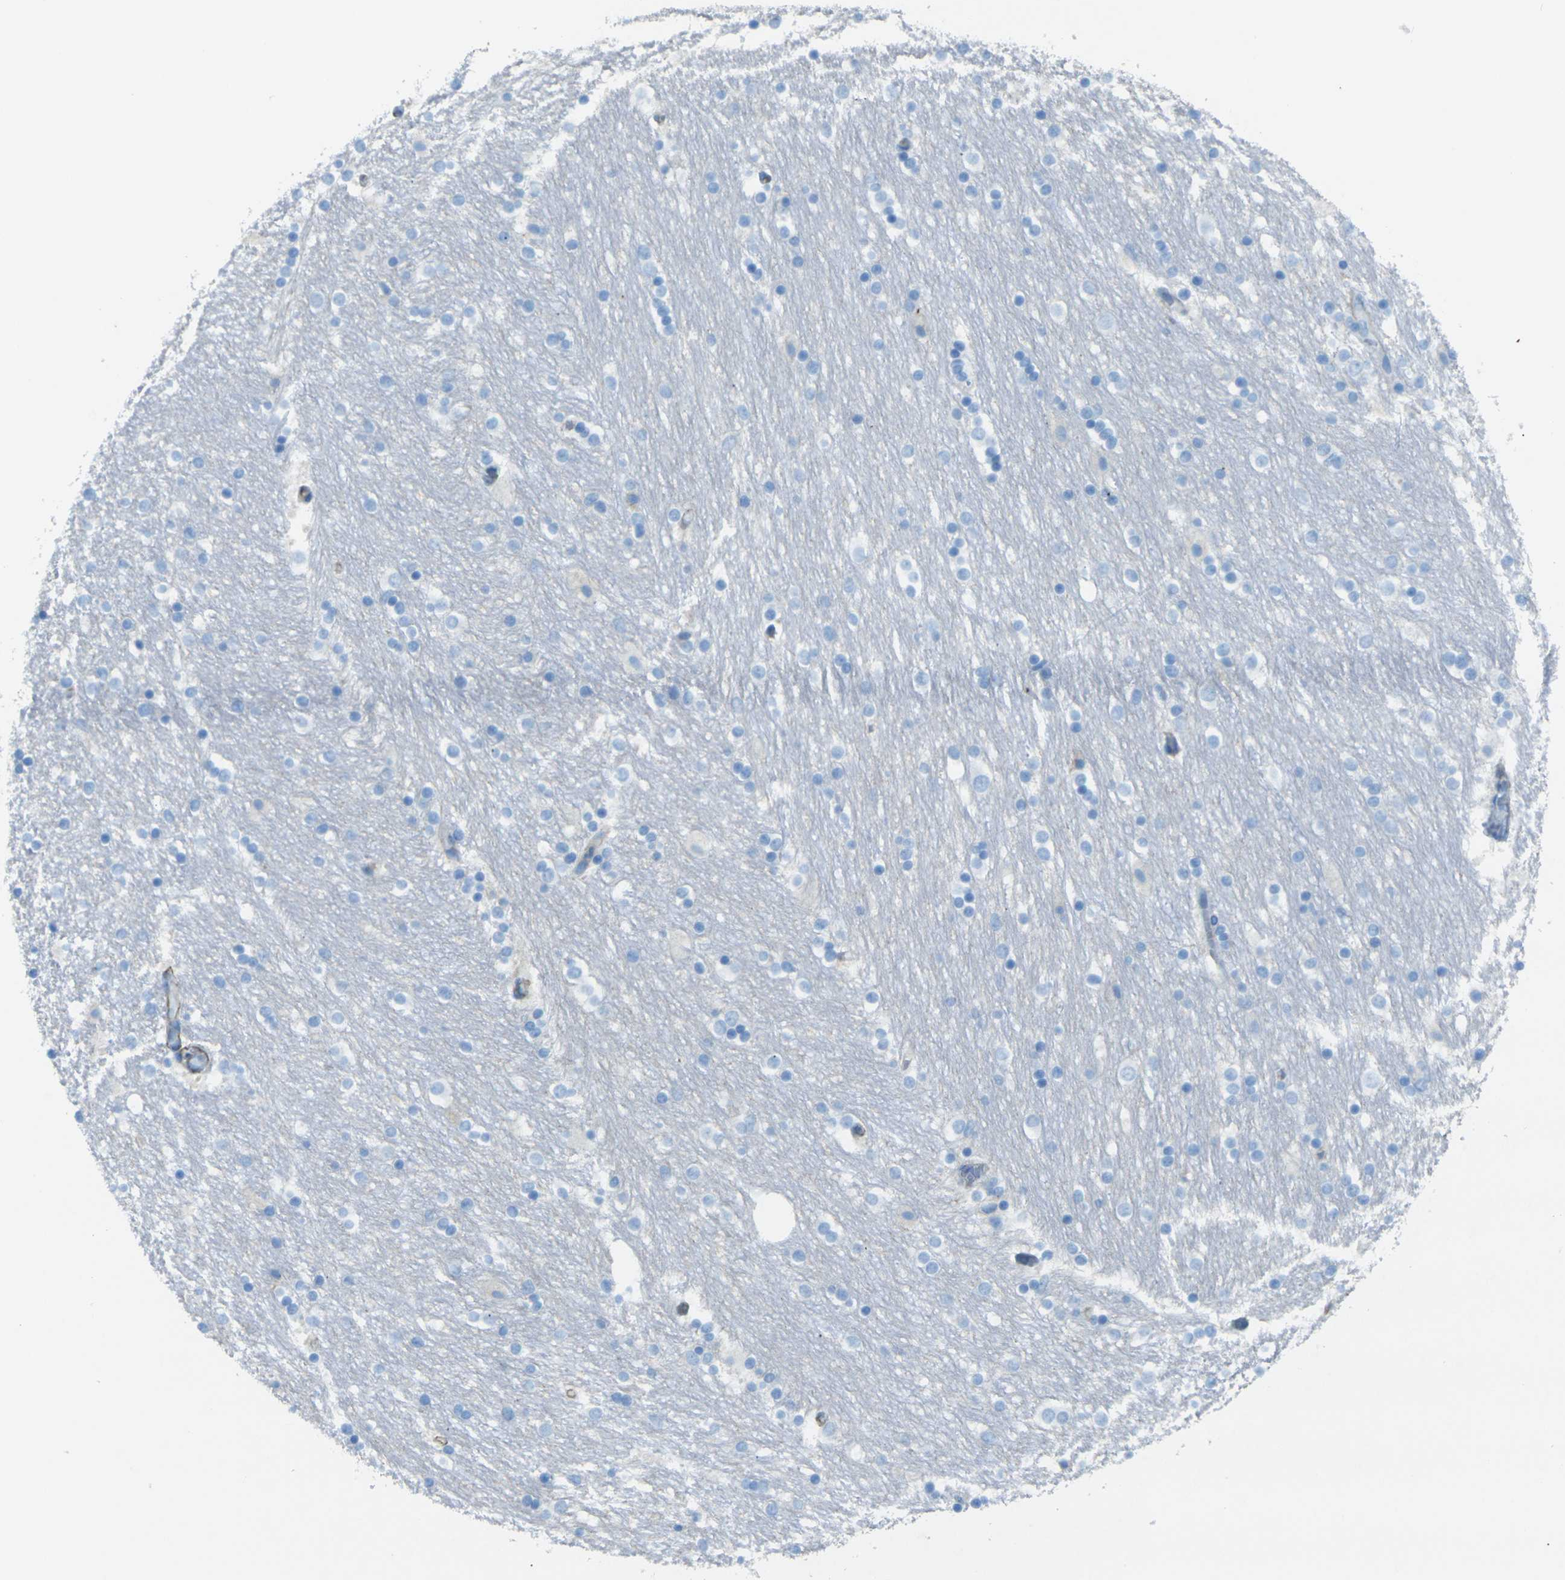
{"staining": {"intensity": "negative", "quantity": "none", "location": "none"}, "tissue": "caudate", "cell_type": "Glial cells", "image_type": "normal", "snomed": [{"axis": "morphology", "description": "Normal tissue, NOS"}, {"axis": "topography", "description": "Lateral ventricle wall"}], "caption": "This micrograph is of unremarkable caudate stained with IHC to label a protein in brown with the nuclei are counter-stained blue. There is no expression in glial cells.", "gene": "EPHA7", "patient": {"sex": "female", "age": 54}}